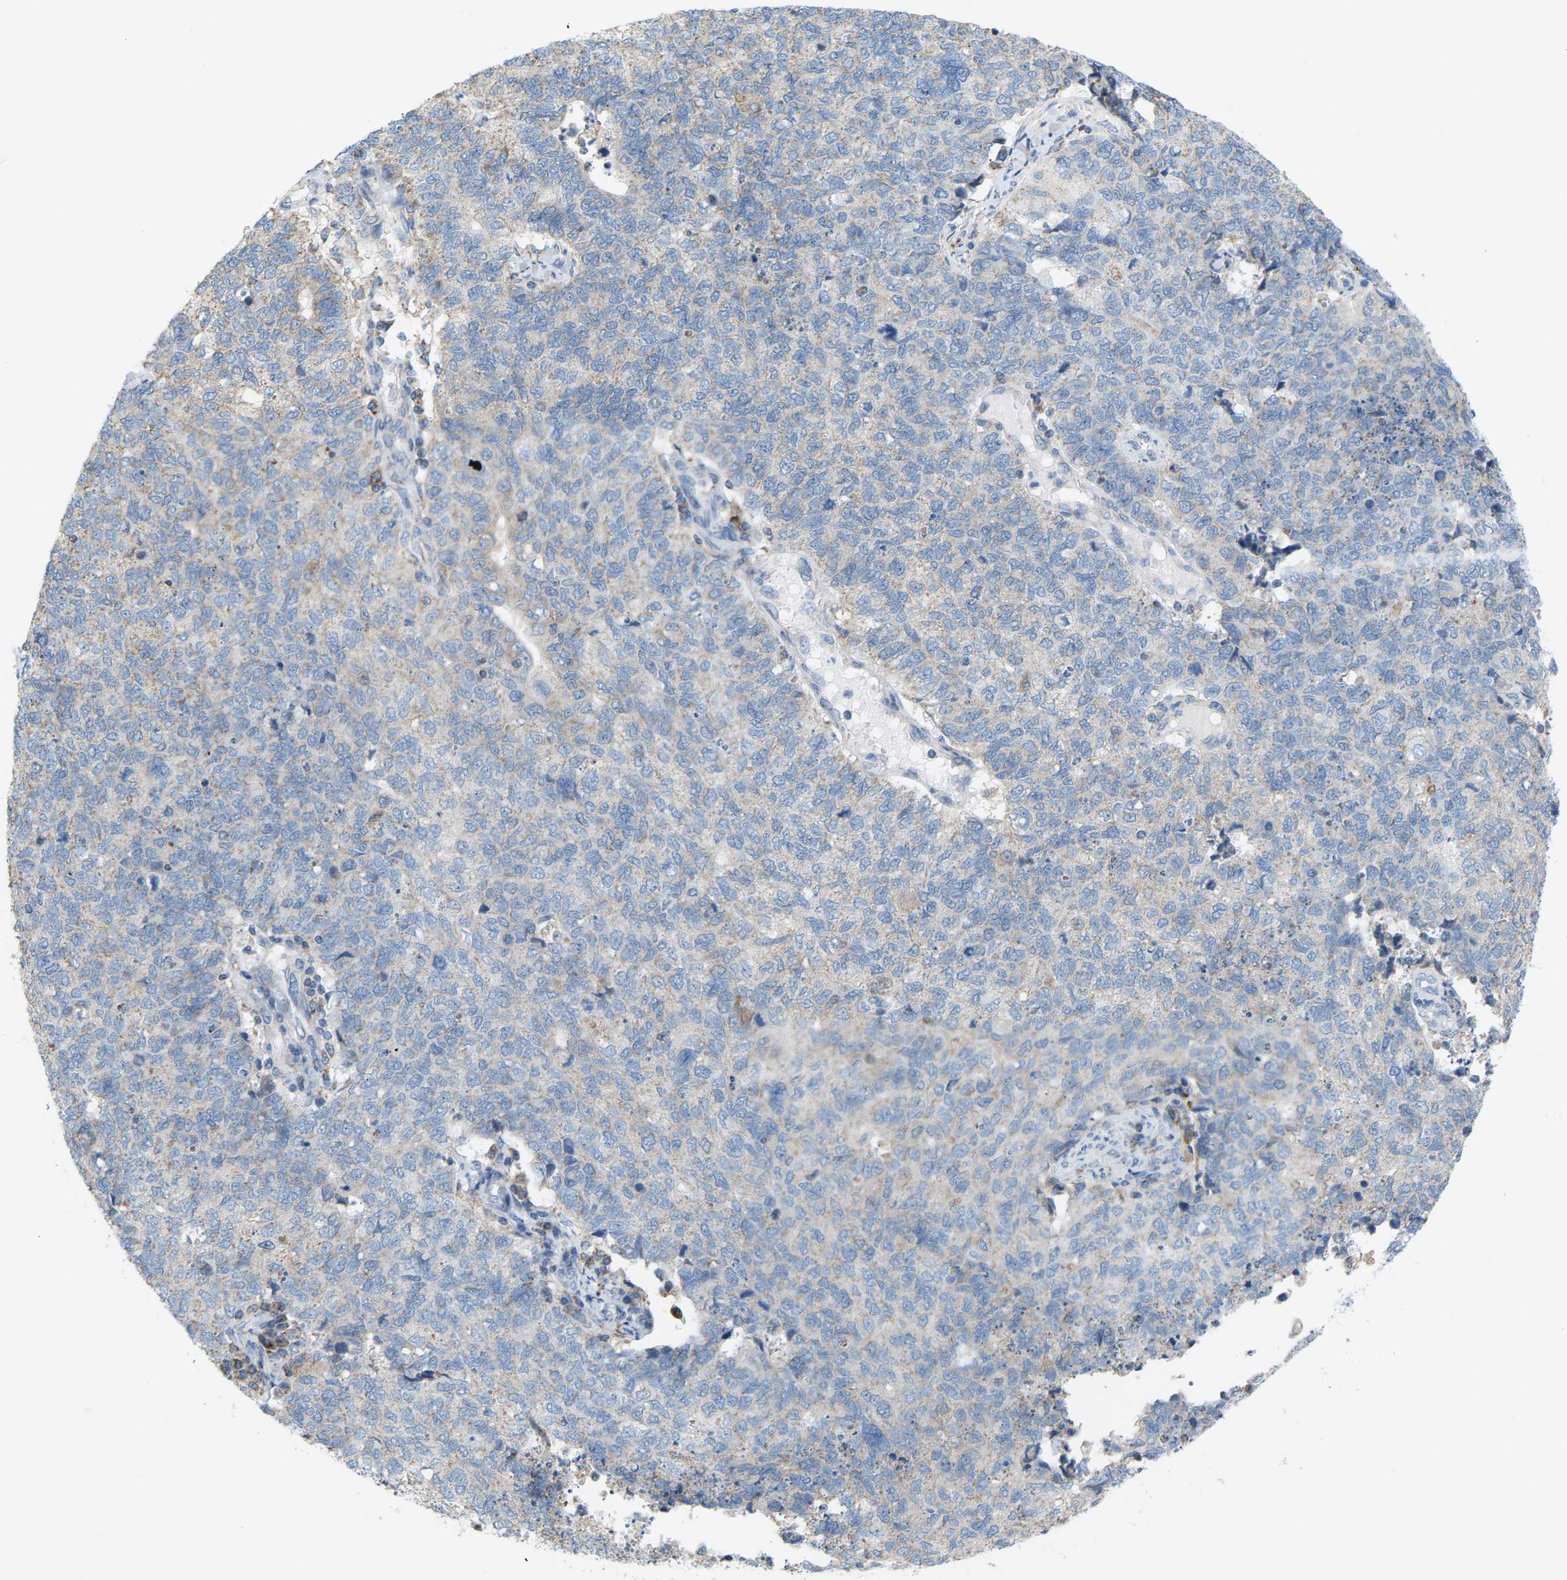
{"staining": {"intensity": "negative", "quantity": "none", "location": "none"}, "tissue": "cervical cancer", "cell_type": "Tumor cells", "image_type": "cancer", "snomed": [{"axis": "morphology", "description": "Squamous cell carcinoma, NOS"}, {"axis": "topography", "description": "Cervix"}], "caption": "Immunohistochemistry of human squamous cell carcinoma (cervical) demonstrates no staining in tumor cells.", "gene": "CROT", "patient": {"sex": "female", "age": 63}}